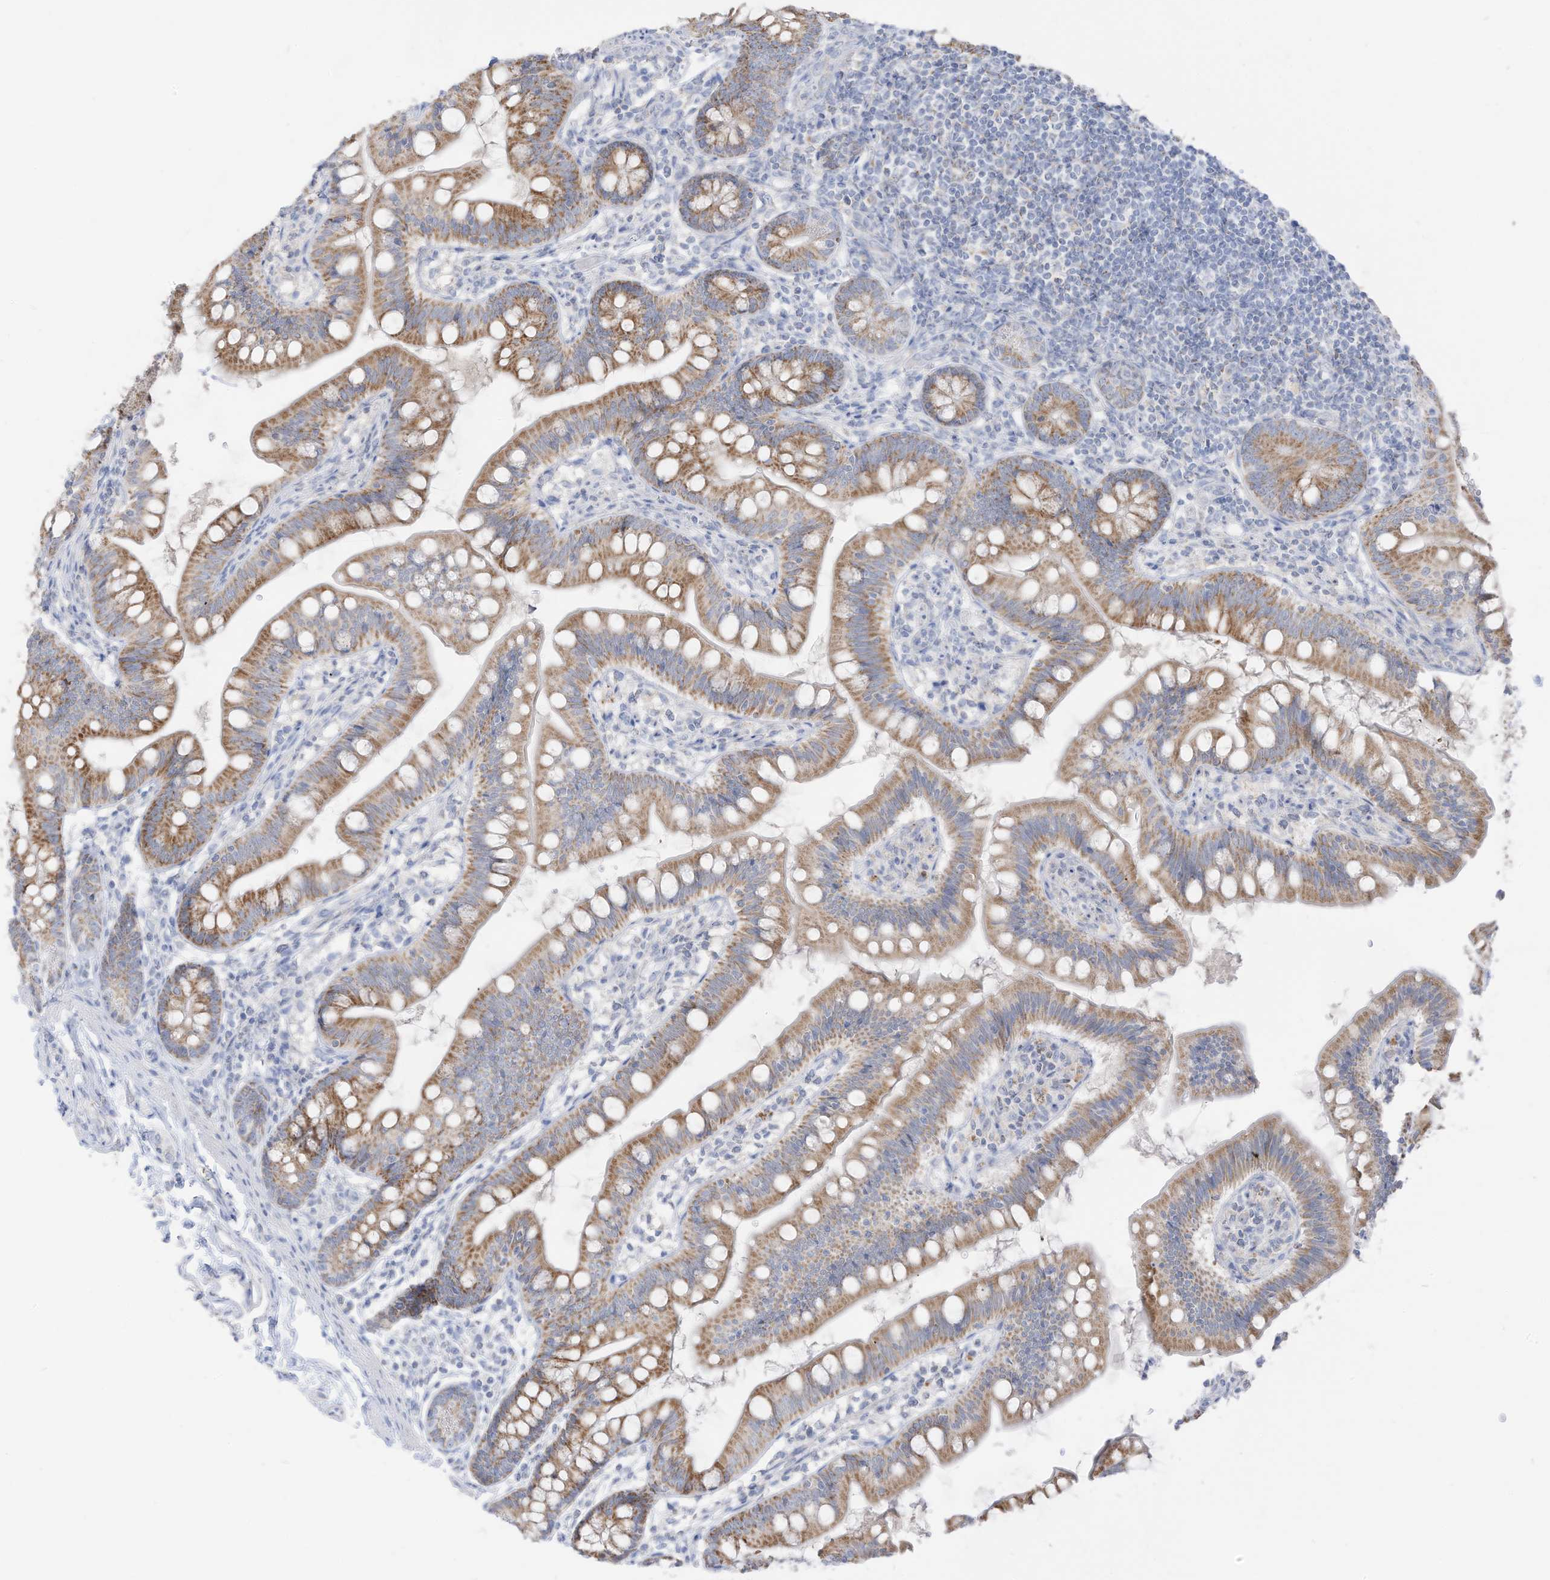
{"staining": {"intensity": "moderate", "quantity": ">75%", "location": "cytoplasmic/membranous"}, "tissue": "small intestine", "cell_type": "Glandular cells", "image_type": "normal", "snomed": [{"axis": "morphology", "description": "Normal tissue, NOS"}, {"axis": "topography", "description": "Small intestine"}], "caption": "This image reveals immunohistochemistry staining of unremarkable small intestine, with medium moderate cytoplasmic/membranous staining in approximately >75% of glandular cells.", "gene": "ETHE1", "patient": {"sex": "male", "age": 7}}